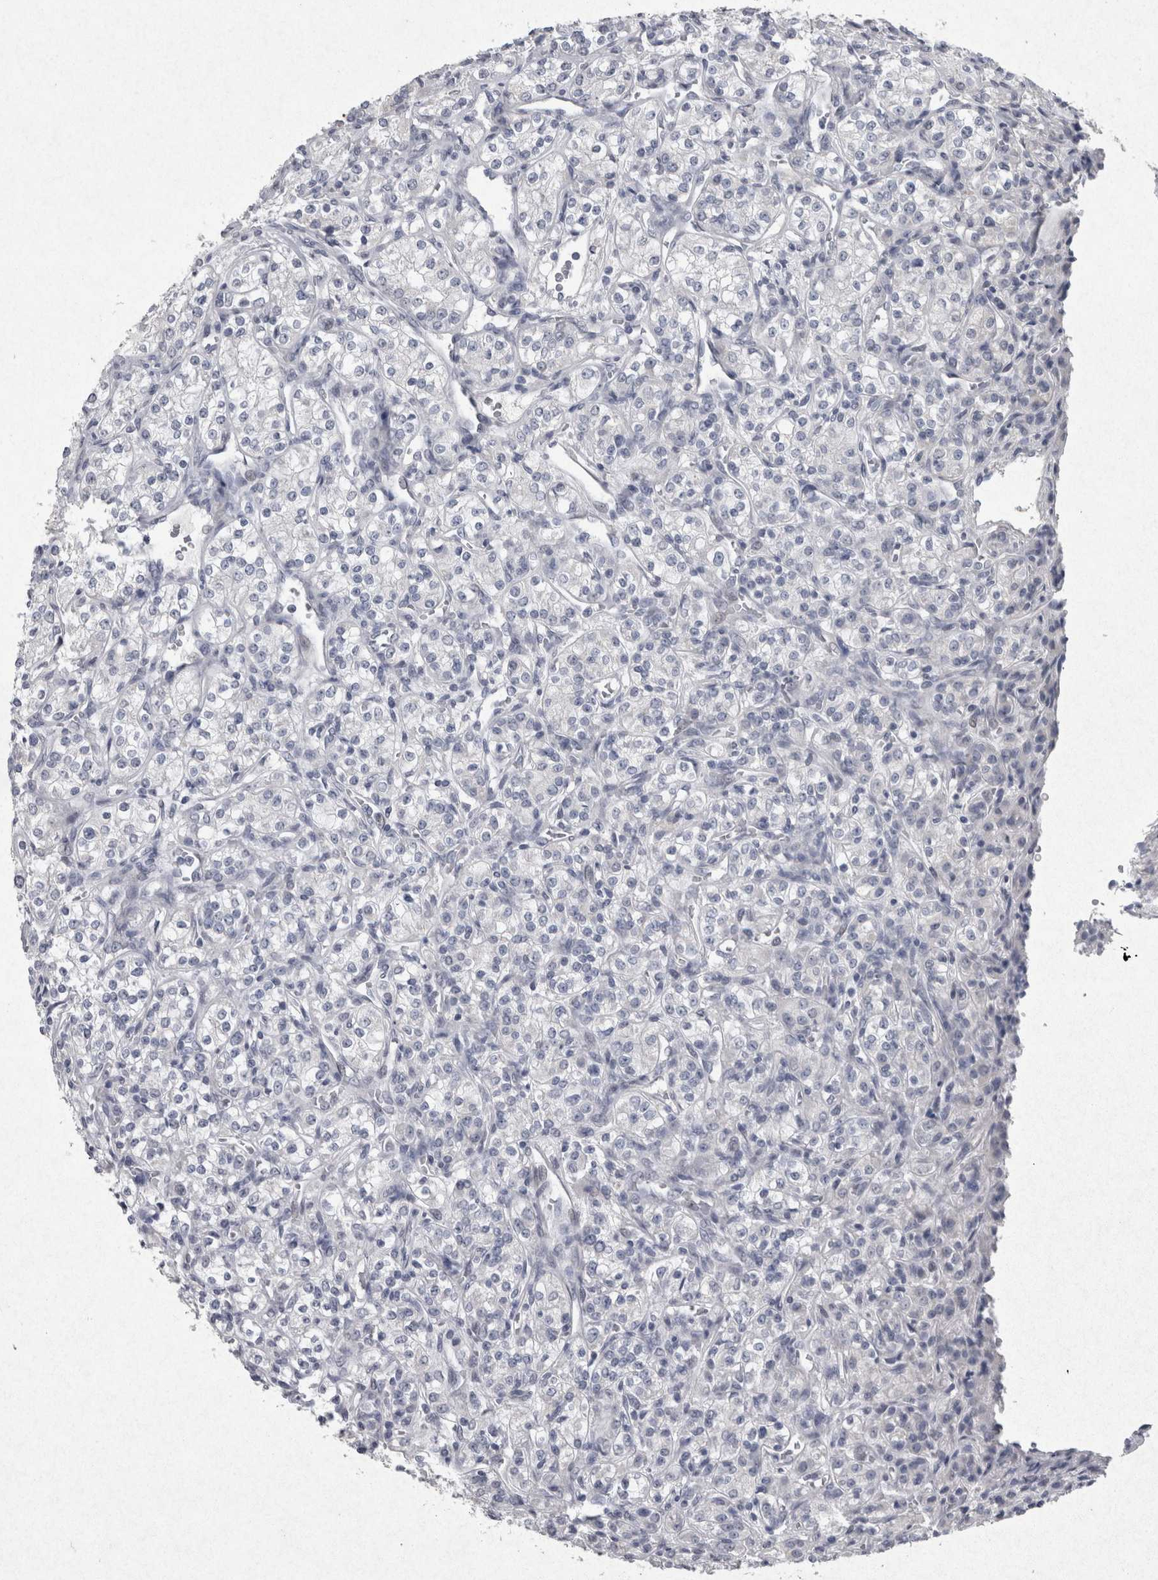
{"staining": {"intensity": "negative", "quantity": "none", "location": "none"}, "tissue": "renal cancer", "cell_type": "Tumor cells", "image_type": "cancer", "snomed": [{"axis": "morphology", "description": "Adenocarcinoma, NOS"}, {"axis": "topography", "description": "Kidney"}], "caption": "A photomicrograph of renal adenocarcinoma stained for a protein shows no brown staining in tumor cells.", "gene": "PDX1", "patient": {"sex": "male", "age": 77}}